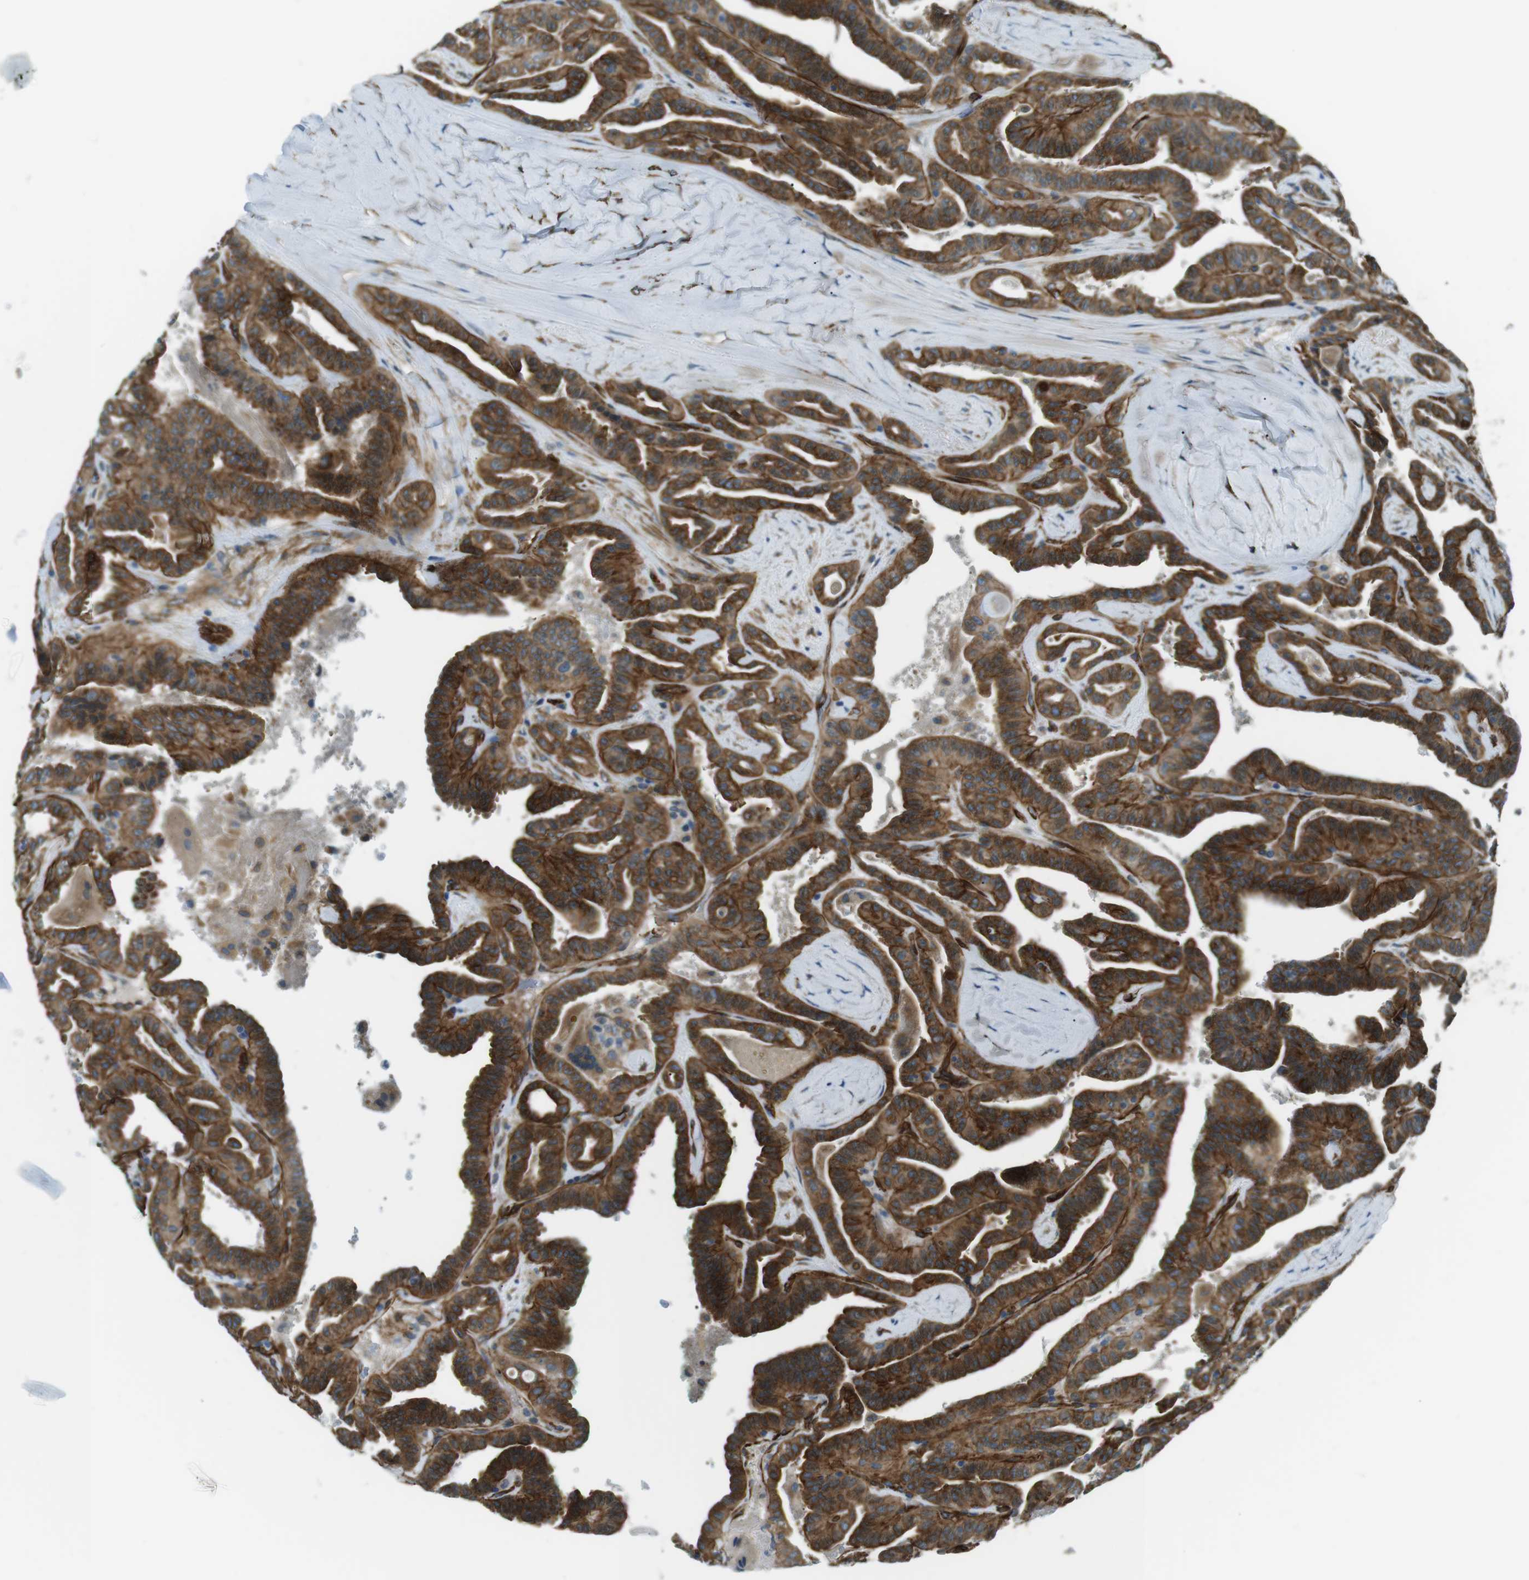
{"staining": {"intensity": "strong", "quantity": ">75%", "location": "cytoplasmic/membranous"}, "tissue": "thyroid cancer", "cell_type": "Tumor cells", "image_type": "cancer", "snomed": [{"axis": "morphology", "description": "Papillary adenocarcinoma, NOS"}, {"axis": "topography", "description": "Thyroid gland"}], "caption": "An image of human thyroid papillary adenocarcinoma stained for a protein displays strong cytoplasmic/membranous brown staining in tumor cells.", "gene": "ODR4", "patient": {"sex": "male", "age": 77}}